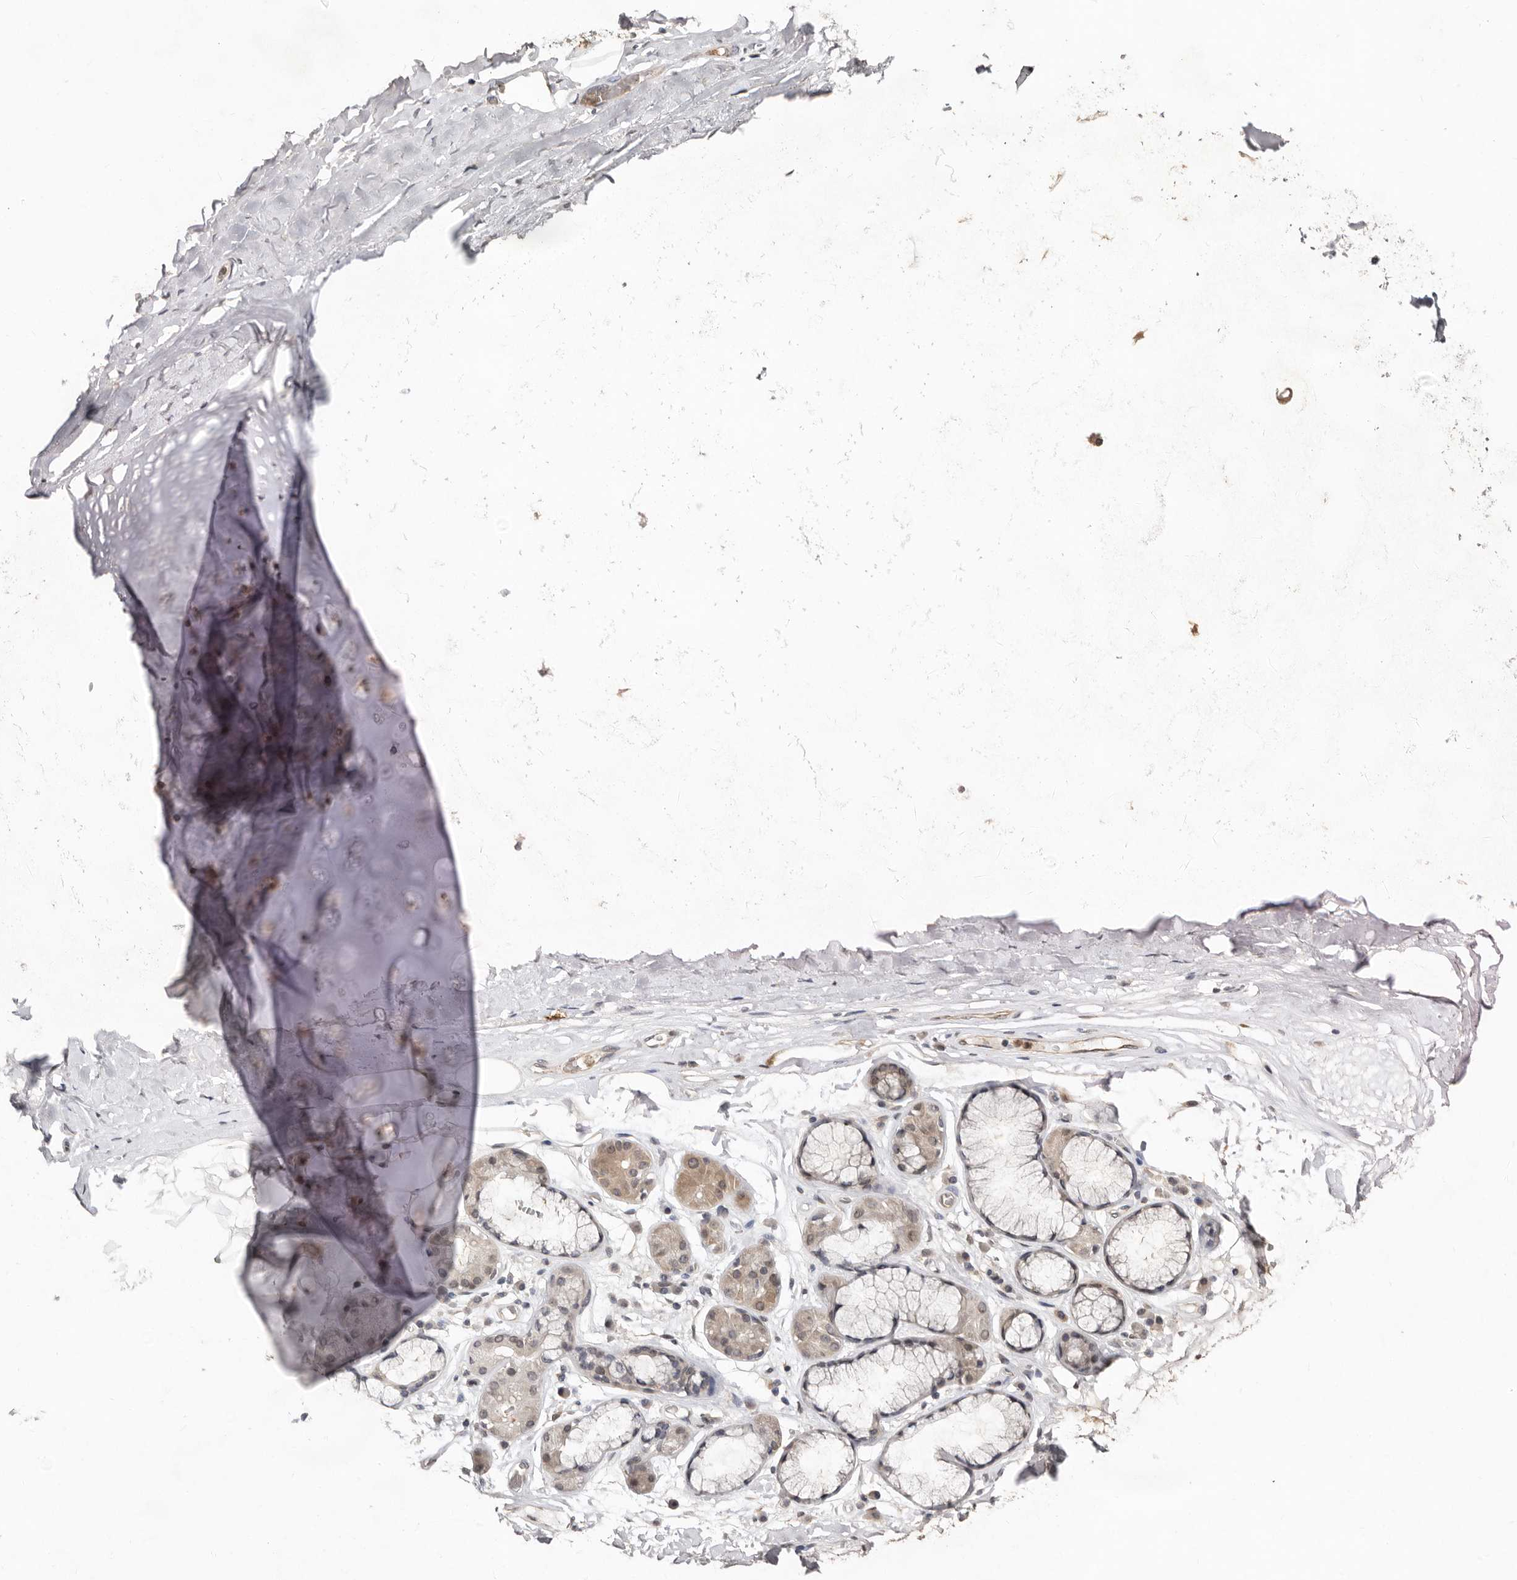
{"staining": {"intensity": "negative", "quantity": "none", "location": "none"}, "tissue": "soft tissue", "cell_type": "Fibroblasts", "image_type": "normal", "snomed": [{"axis": "morphology", "description": "Normal tissue, NOS"}, {"axis": "topography", "description": "Cartilage tissue"}], "caption": "Protein analysis of benign soft tissue displays no significant expression in fibroblasts. (DAB immunohistochemistry (IHC), high magnification).", "gene": "SULT1E1", "patient": {"sex": "female", "age": 63}}